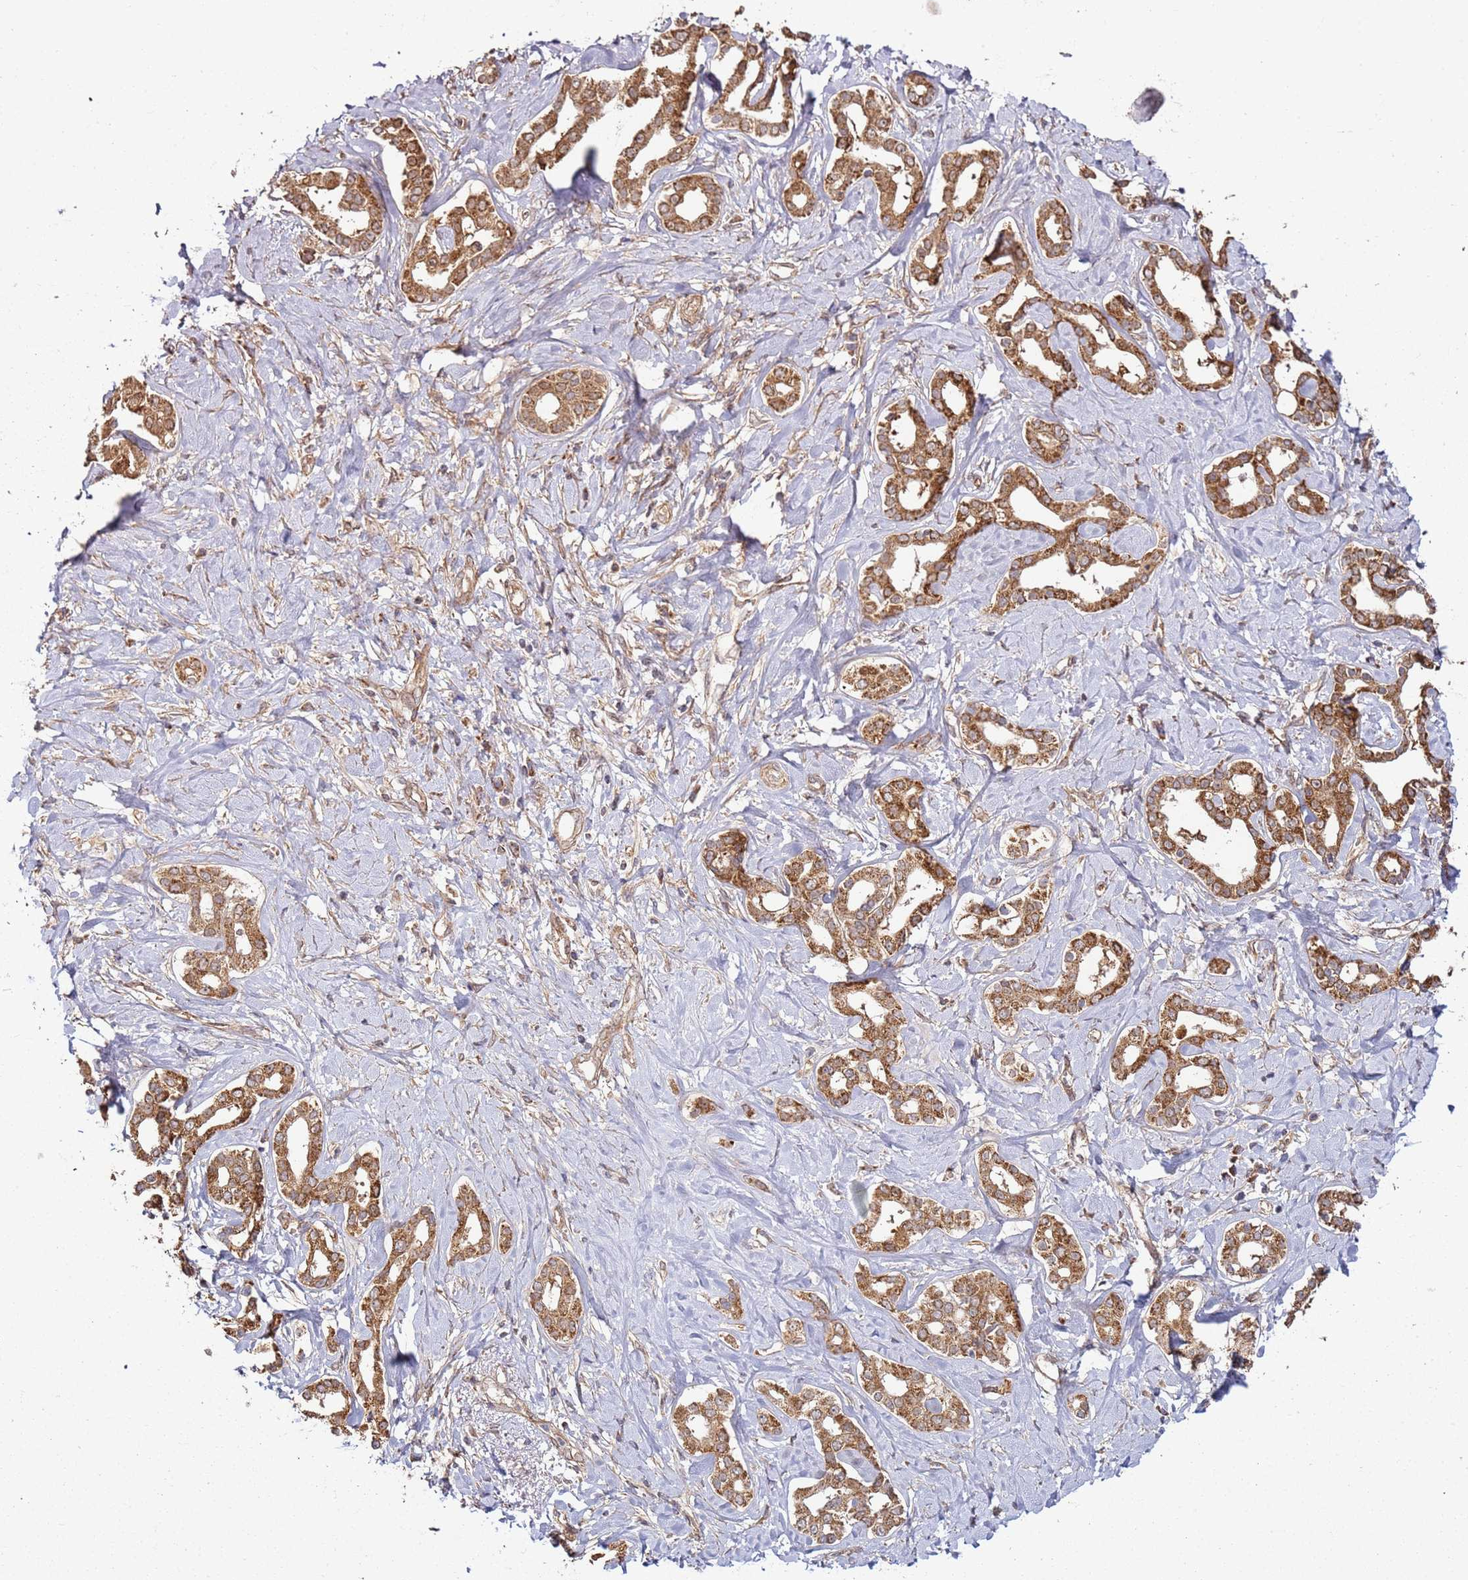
{"staining": {"intensity": "strong", "quantity": ">75%", "location": "cytoplasmic/membranous"}, "tissue": "liver cancer", "cell_type": "Tumor cells", "image_type": "cancer", "snomed": [{"axis": "morphology", "description": "Cholangiocarcinoma"}, {"axis": "topography", "description": "Liver"}], "caption": "Immunohistochemical staining of cholangiocarcinoma (liver) exhibits strong cytoplasmic/membranous protein expression in approximately >75% of tumor cells. (Stains: DAB in brown, nuclei in blue, Microscopy: brightfield microscopy at high magnification).", "gene": "TM2D2", "patient": {"sex": "female", "age": 77}}